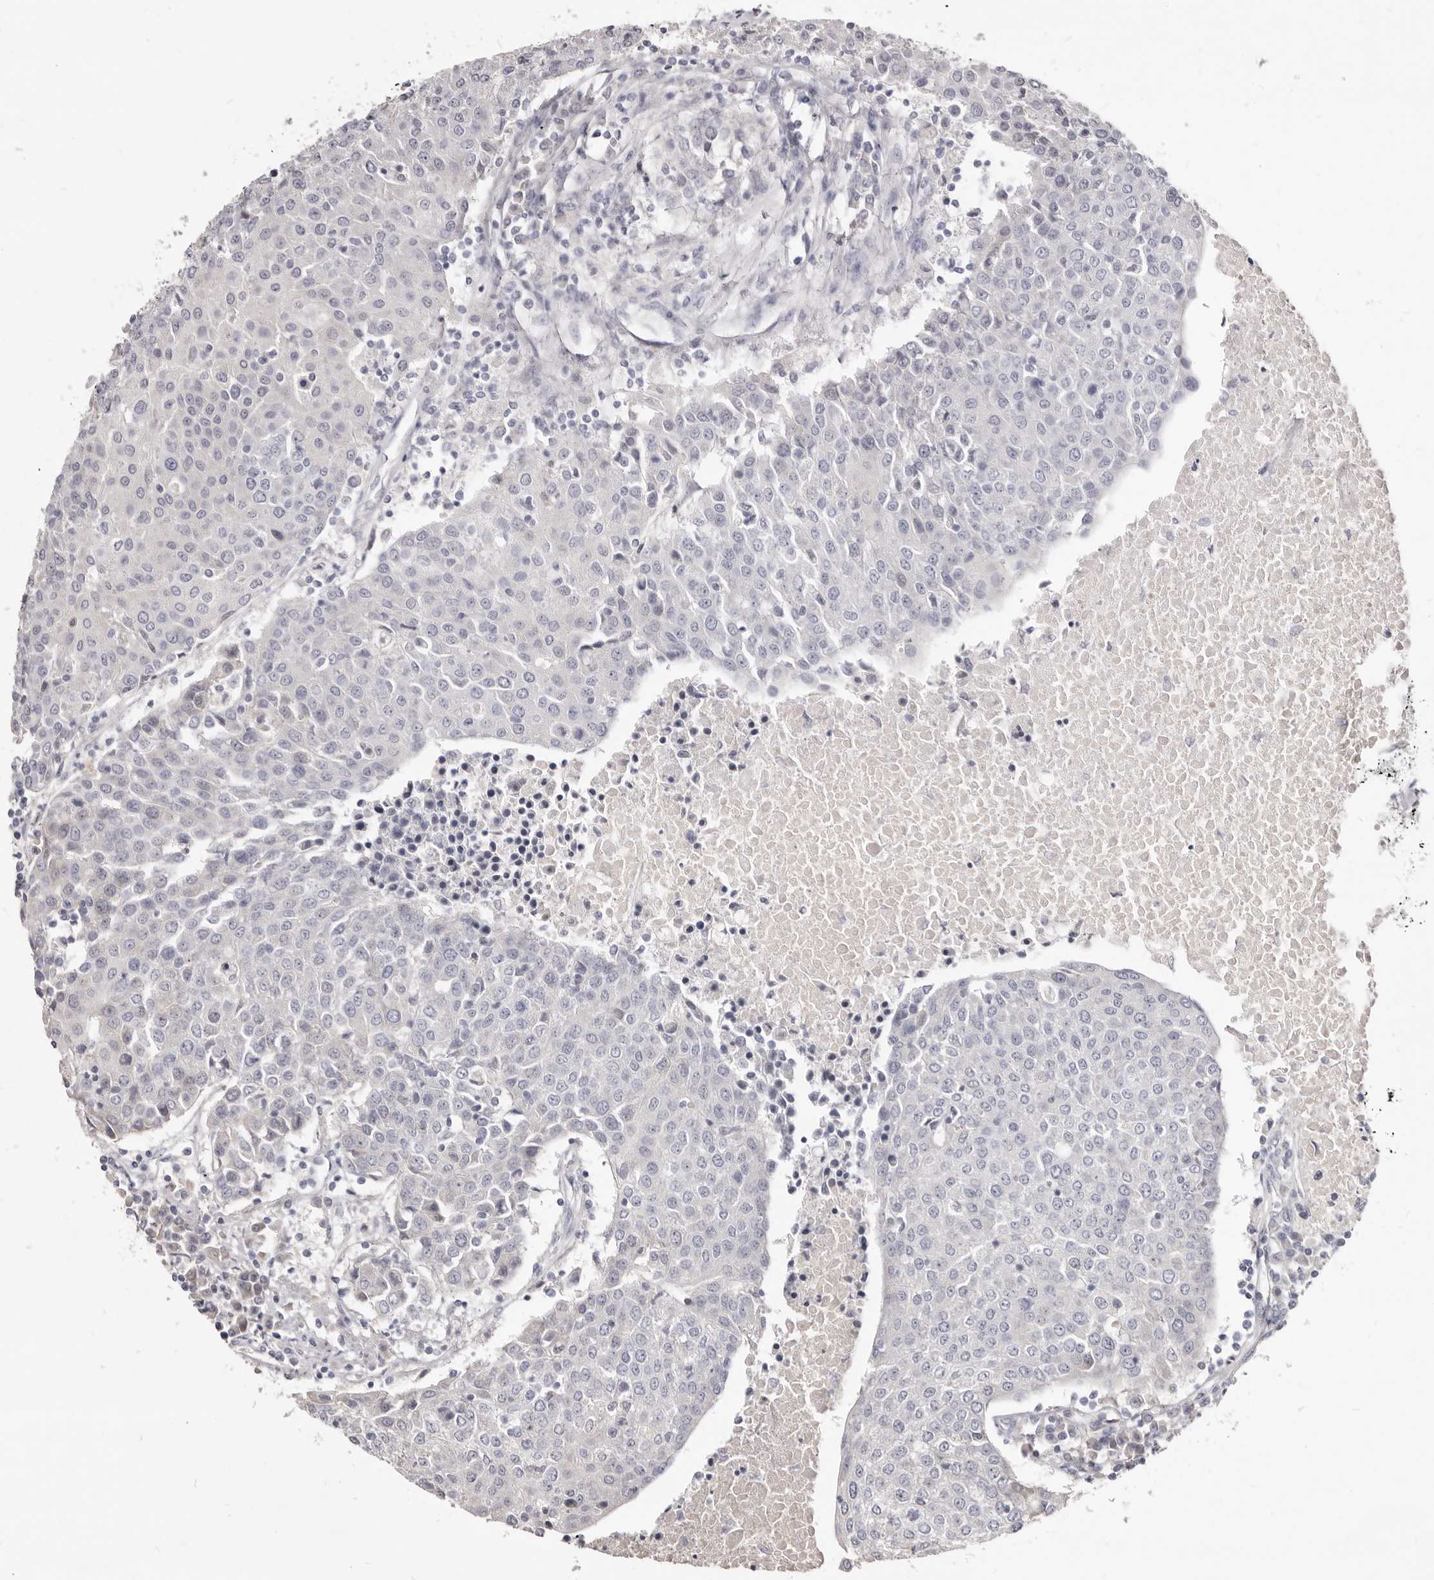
{"staining": {"intensity": "negative", "quantity": "none", "location": "none"}, "tissue": "urothelial cancer", "cell_type": "Tumor cells", "image_type": "cancer", "snomed": [{"axis": "morphology", "description": "Urothelial carcinoma, High grade"}, {"axis": "topography", "description": "Urinary bladder"}], "caption": "This is a histopathology image of immunohistochemistry (IHC) staining of urothelial cancer, which shows no positivity in tumor cells.", "gene": "KIF2B", "patient": {"sex": "female", "age": 85}}